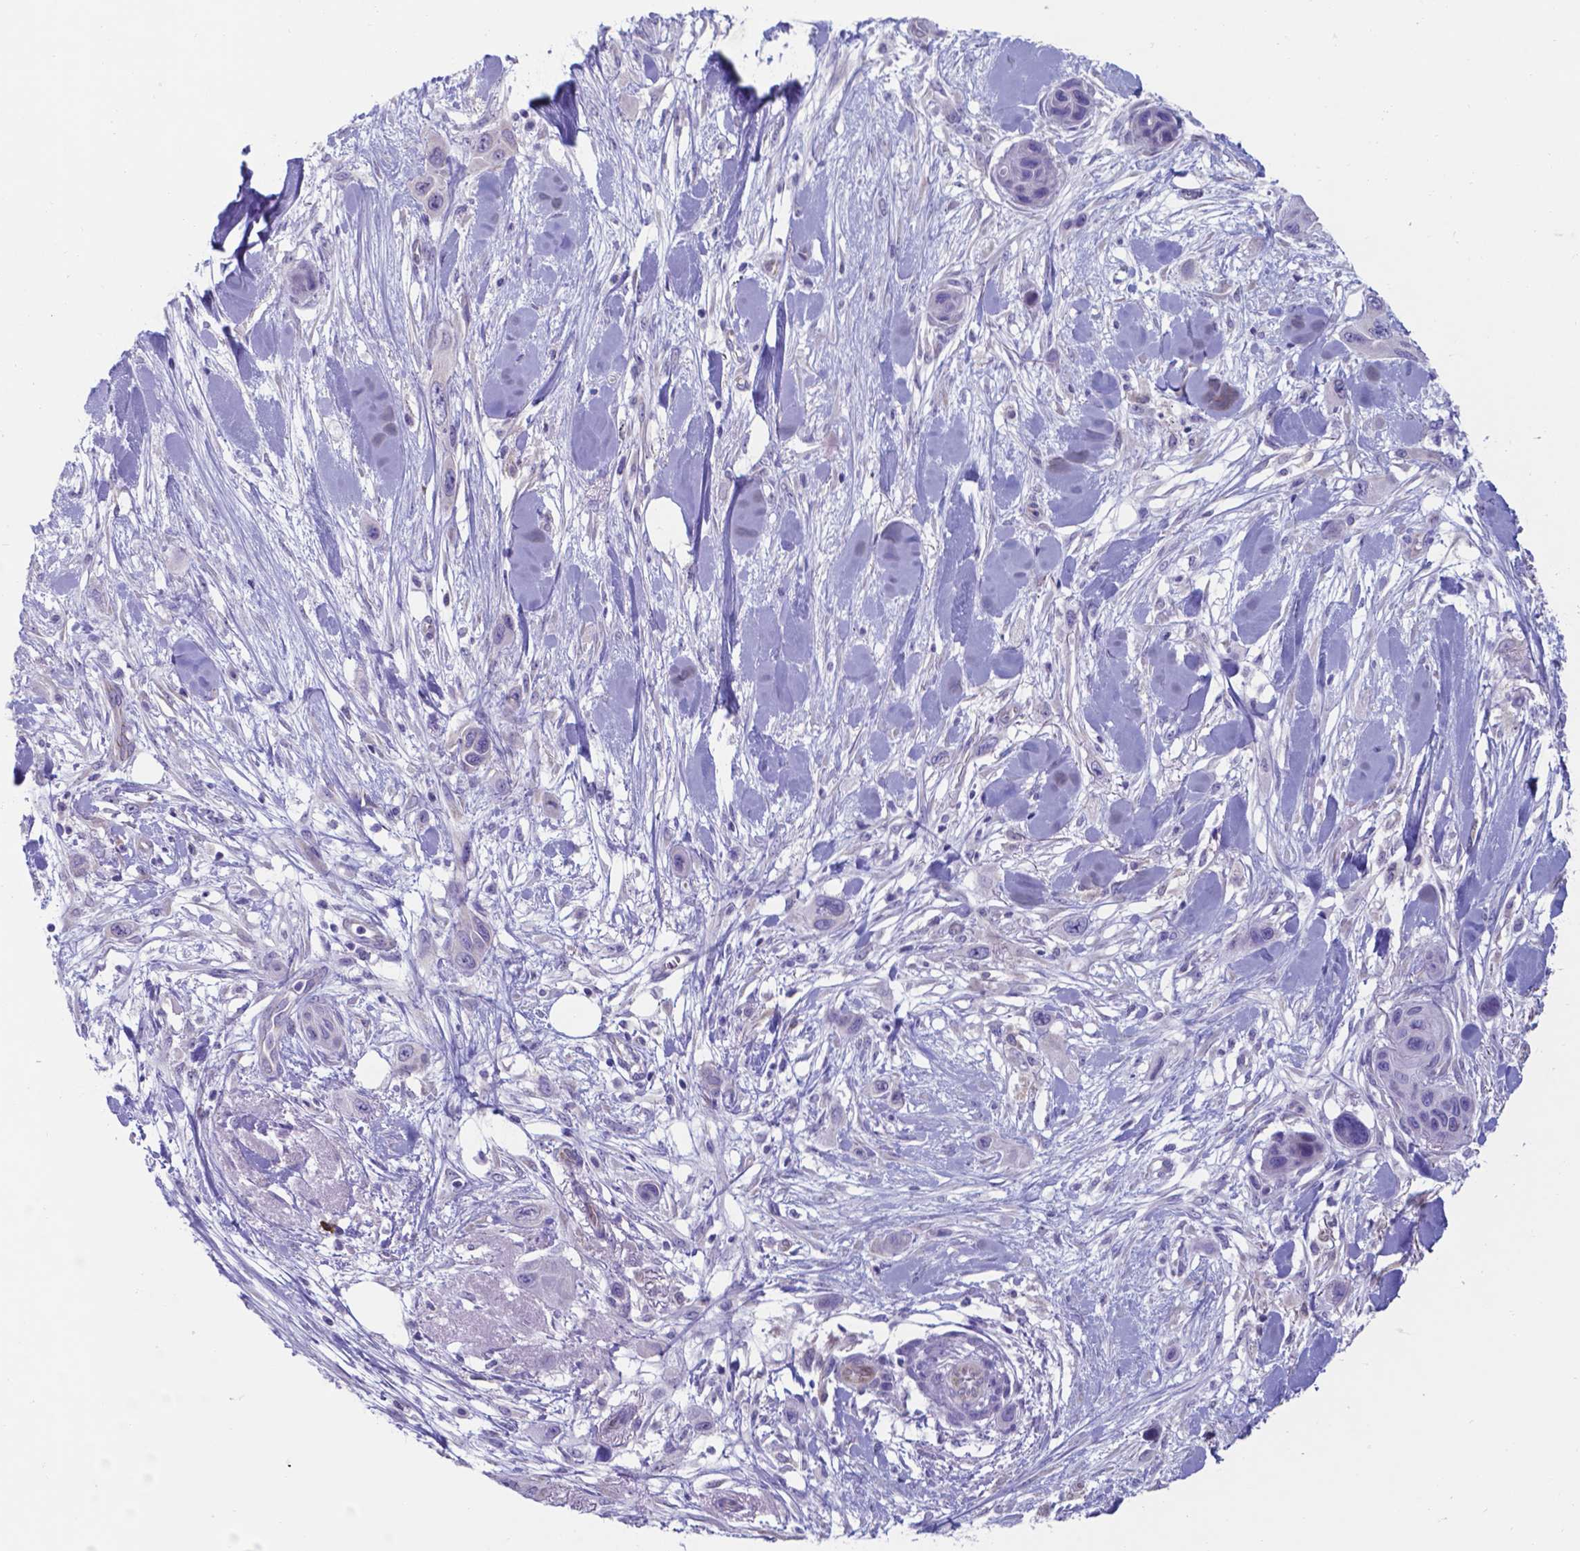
{"staining": {"intensity": "negative", "quantity": "none", "location": "none"}, "tissue": "skin cancer", "cell_type": "Tumor cells", "image_type": "cancer", "snomed": [{"axis": "morphology", "description": "Squamous cell carcinoma, NOS"}, {"axis": "topography", "description": "Skin"}], "caption": "The image demonstrates no staining of tumor cells in skin cancer (squamous cell carcinoma). (DAB immunohistochemistry, high magnification).", "gene": "UBE2J1", "patient": {"sex": "male", "age": 79}}